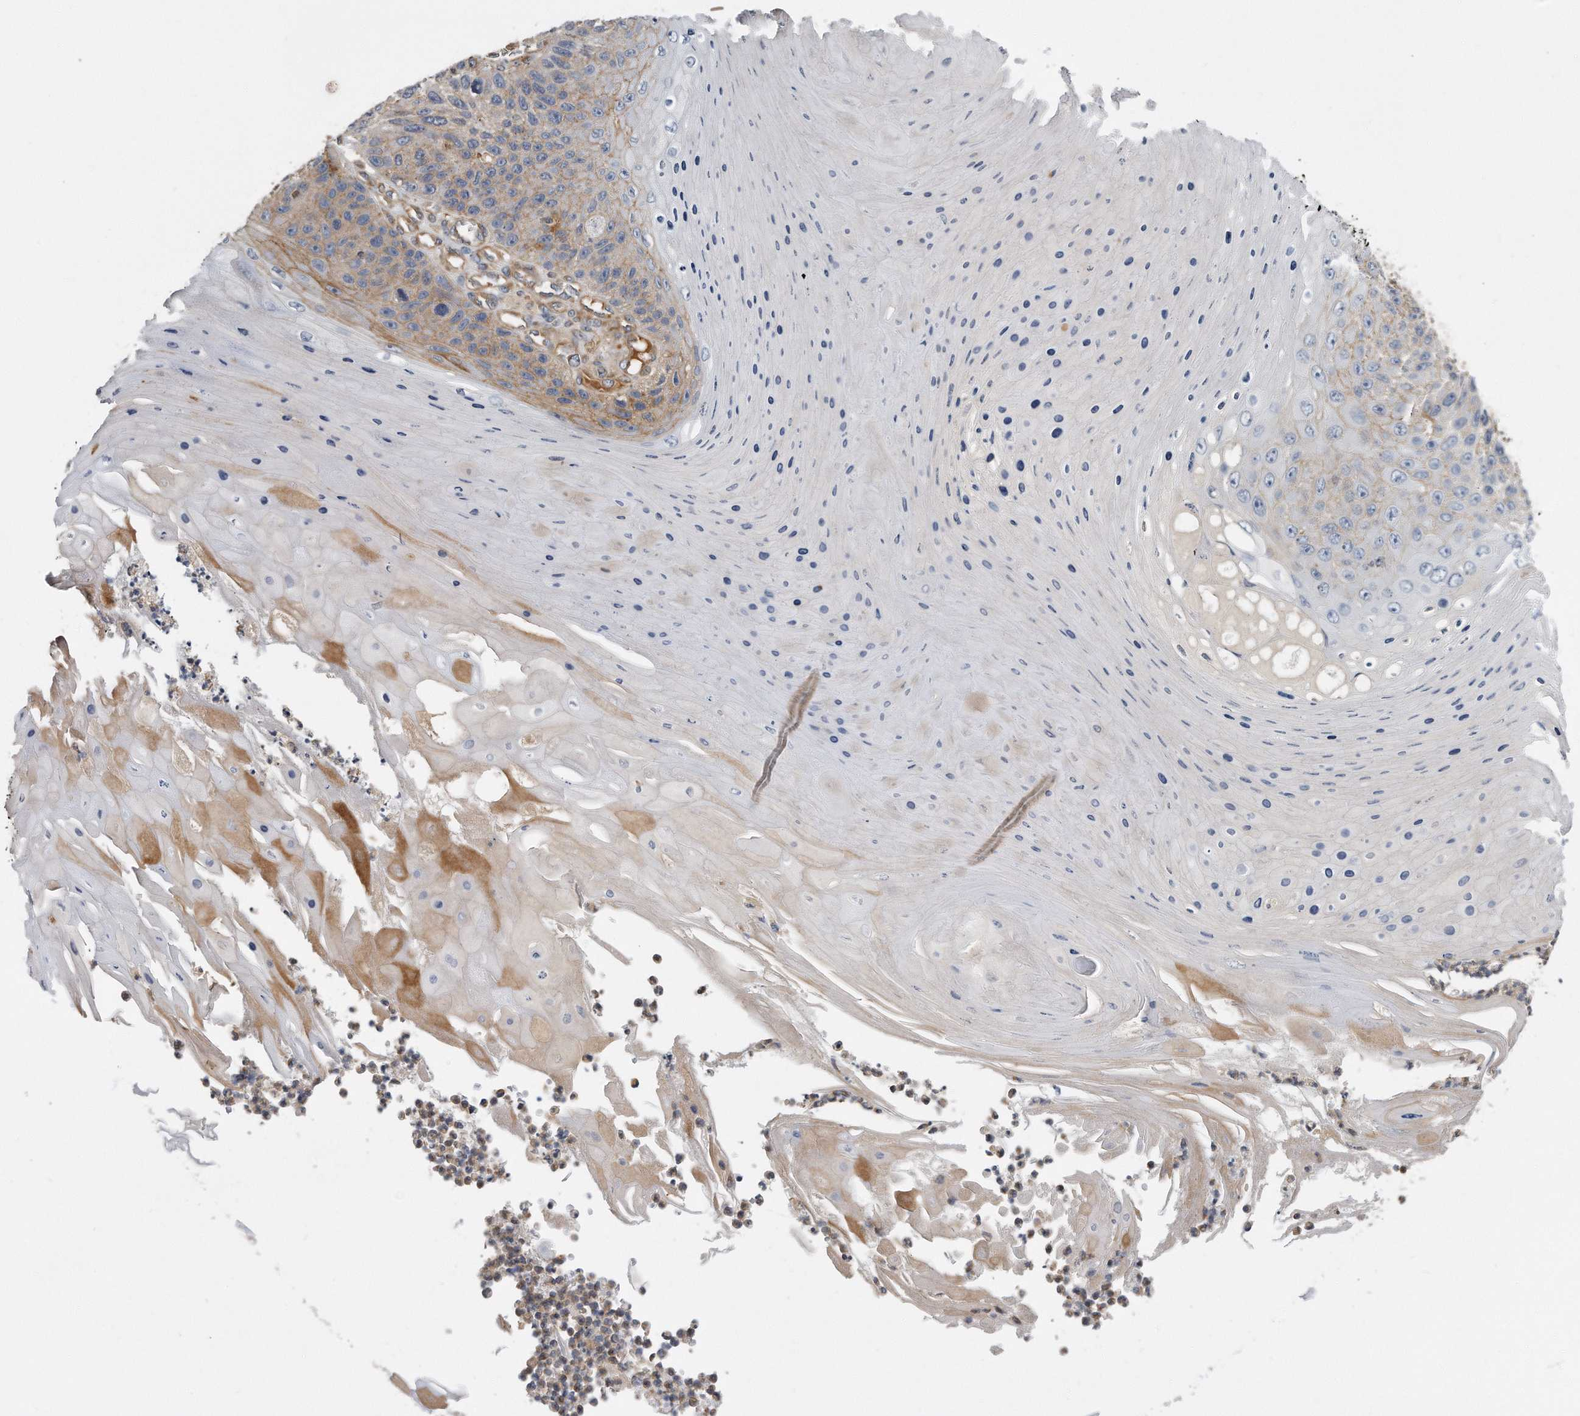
{"staining": {"intensity": "weak", "quantity": "25%-75%", "location": "cytoplasmic/membranous"}, "tissue": "skin cancer", "cell_type": "Tumor cells", "image_type": "cancer", "snomed": [{"axis": "morphology", "description": "Squamous cell carcinoma, NOS"}, {"axis": "topography", "description": "Skin"}], "caption": "IHC image of human skin cancer (squamous cell carcinoma) stained for a protein (brown), which shows low levels of weak cytoplasmic/membranous expression in approximately 25%-75% of tumor cells.", "gene": "GPC1", "patient": {"sex": "female", "age": 88}}